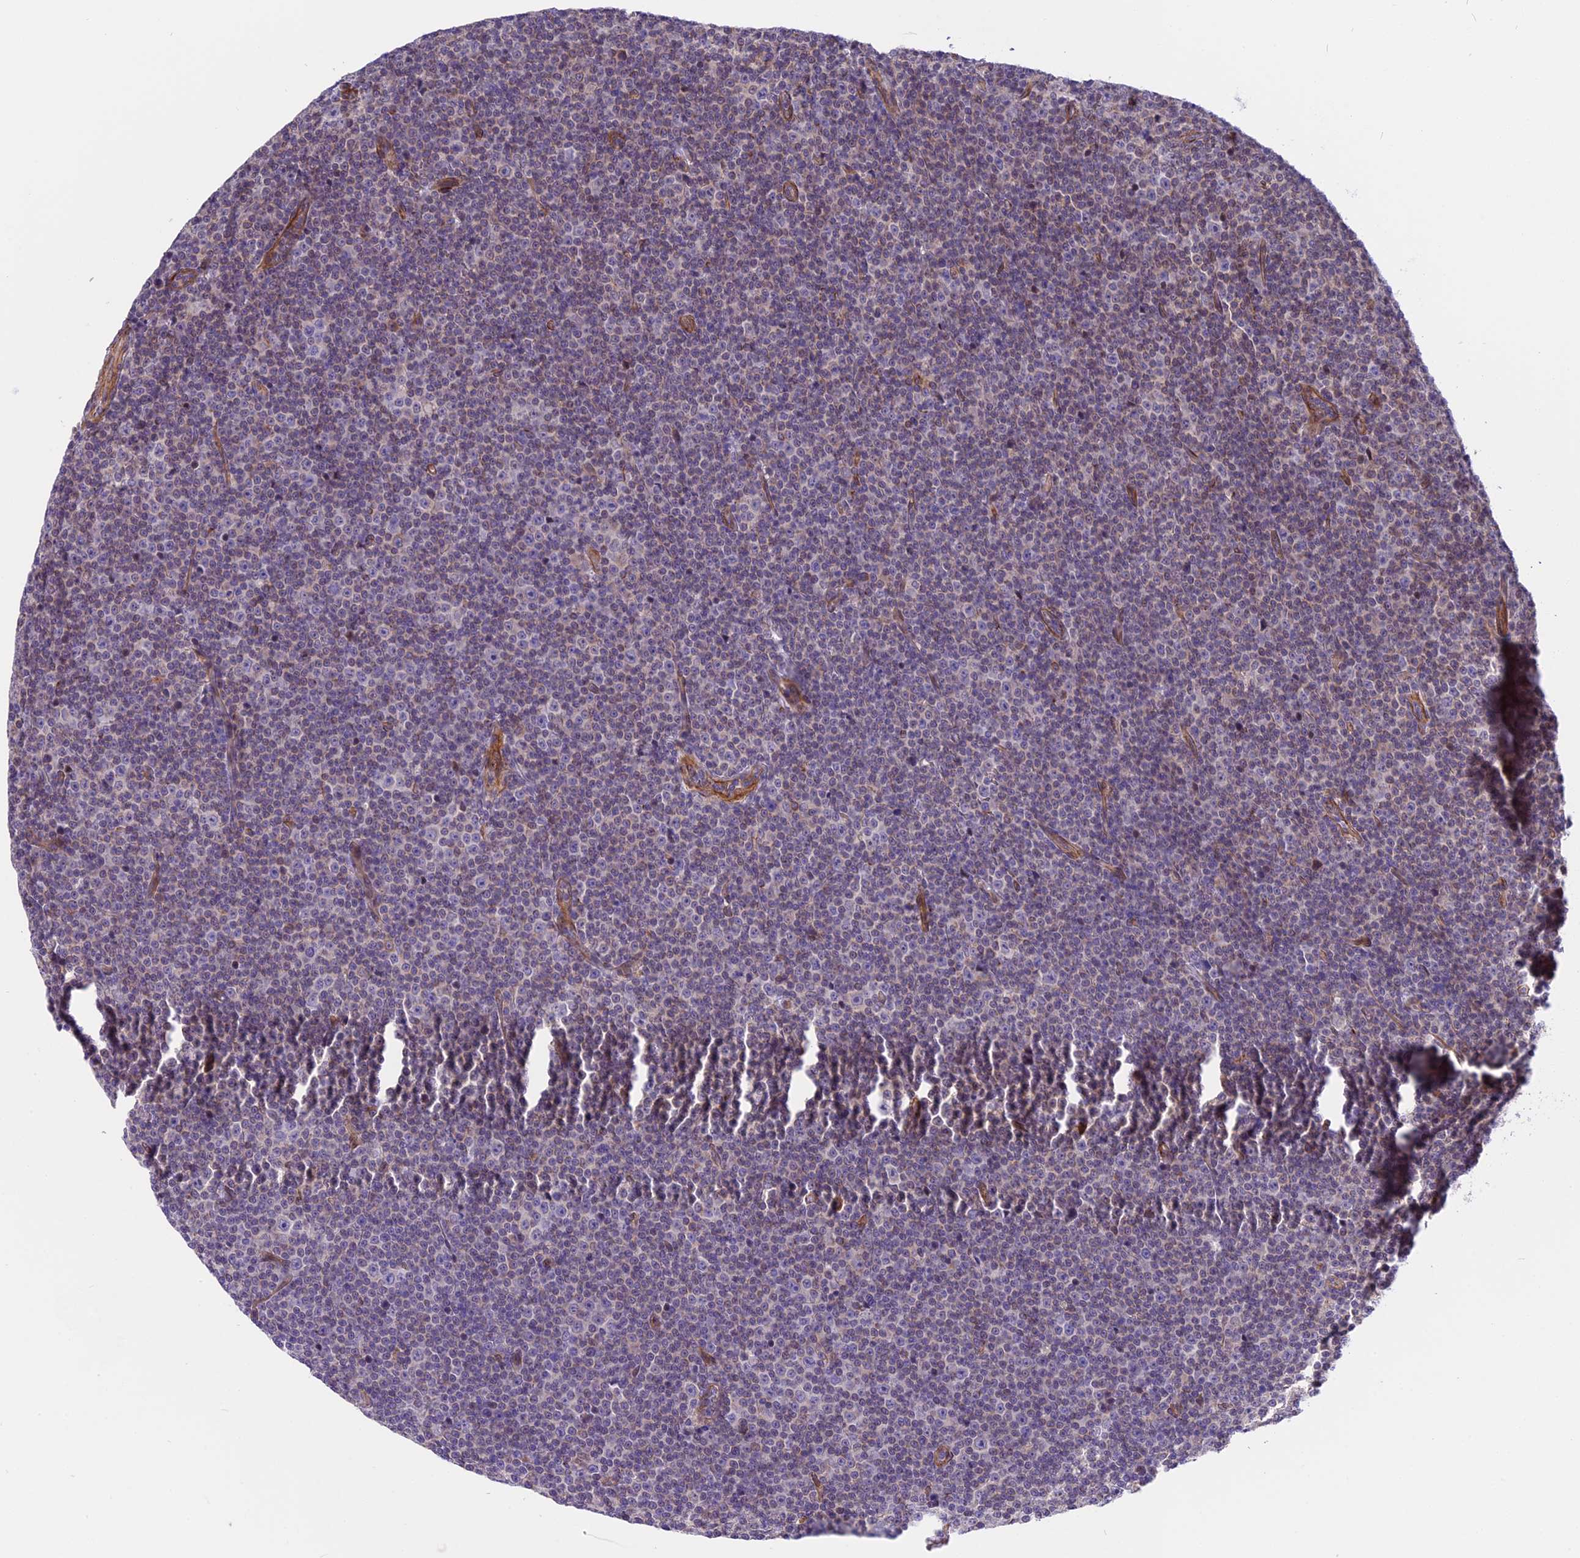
{"staining": {"intensity": "negative", "quantity": "none", "location": "none"}, "tissue": "lymphoma", "cell_type": "Tumor cells", "image_type": "cancer", "snomed": [{"axis": "morphology", "description": "Malignant lymphoma, non-Hodgkin's type, Low grade"}, {"axis": "topography", "description": "Lymph node"}], "caption": "Immunohistochemistry histopathology image of lymphoma stained for a protein (brown), which reveals no expression in tumor cells.", "gene": "R3HDM4", "patient": {"sex": "female", "age": 67}}